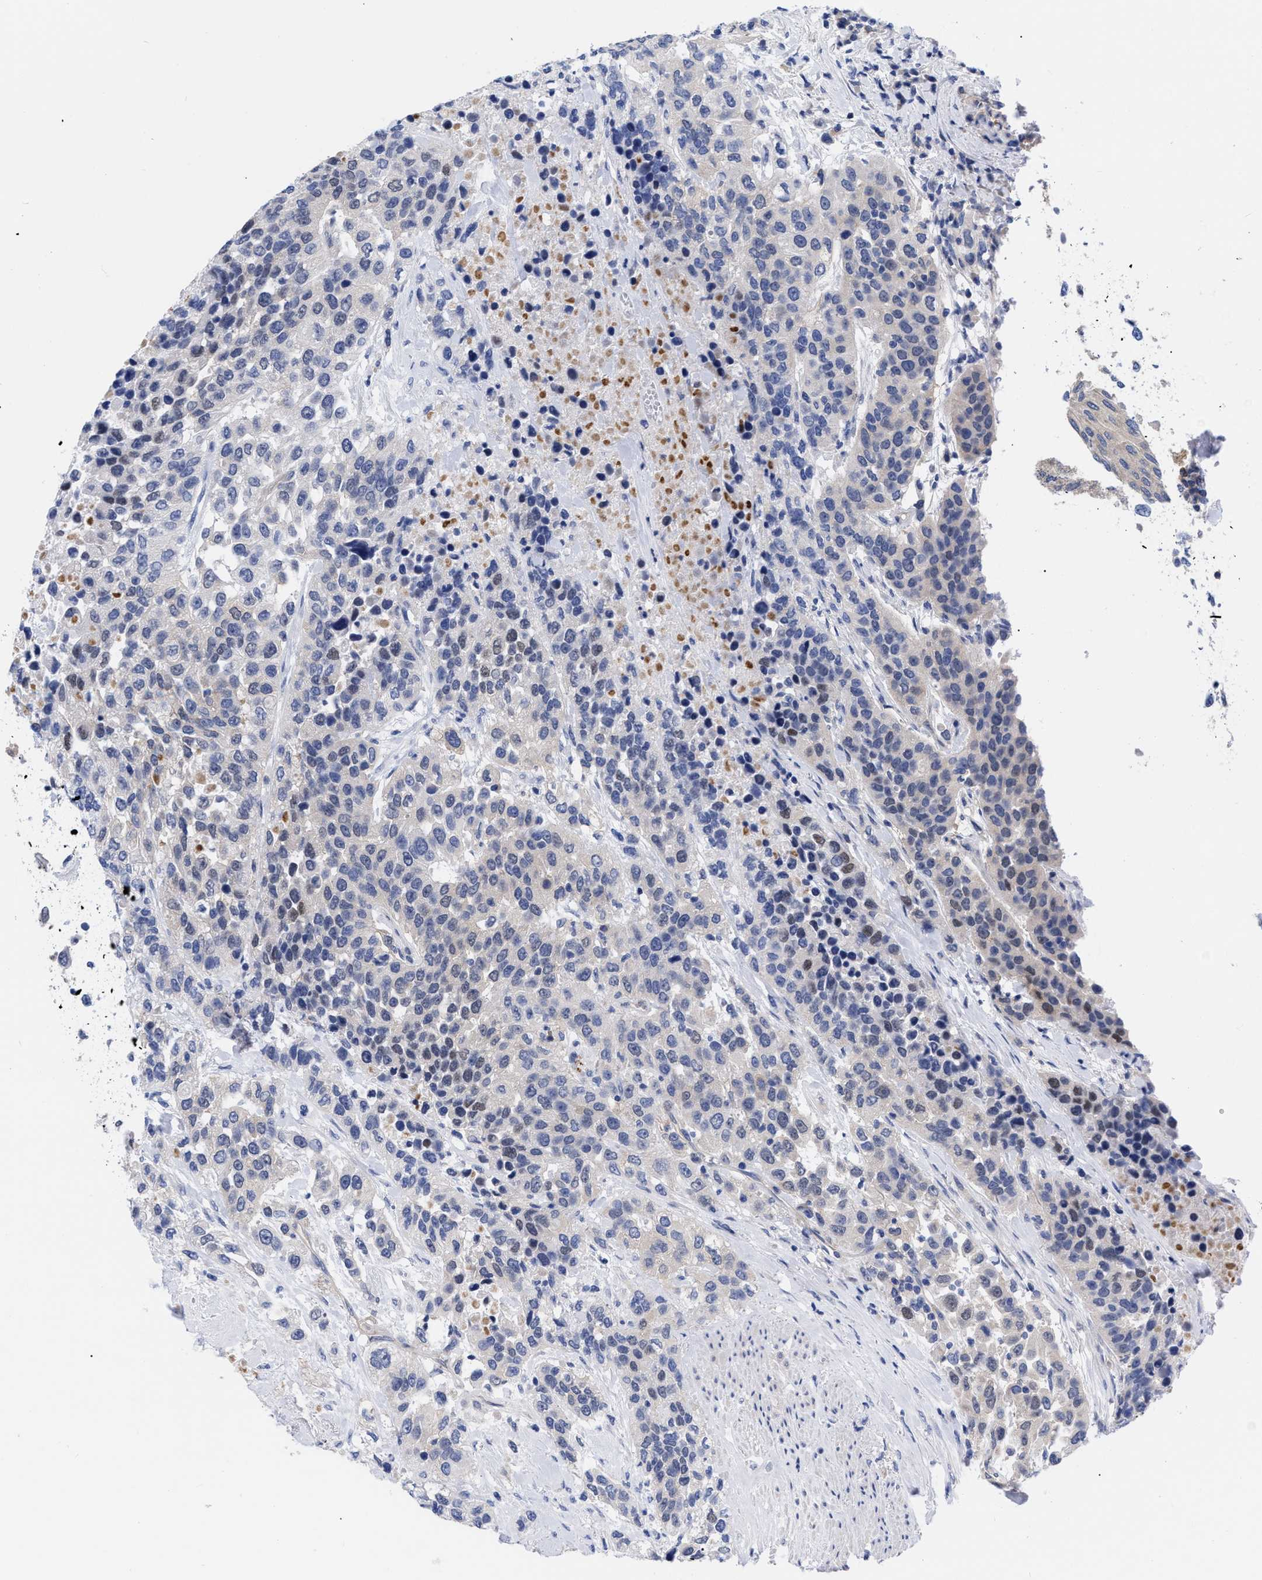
{"staining": {"intensity": "weak", "quantity": "<25%", "location": "nuclear"}, "tissue": "urothelial cancer", "cell_type": "Tumor cells", "image_type": "cancer", "snomed": [{"axis": "morphology", "description": "Urothelial carcinoma, High grade"}, {"axis": "topography", "description": "Urinary bladder"}], "caption": "The image shows no staining of tumor cells in urothelial cancer.", "gene": "IRAG2", "patient": {"sex": "female", "age": 80}}